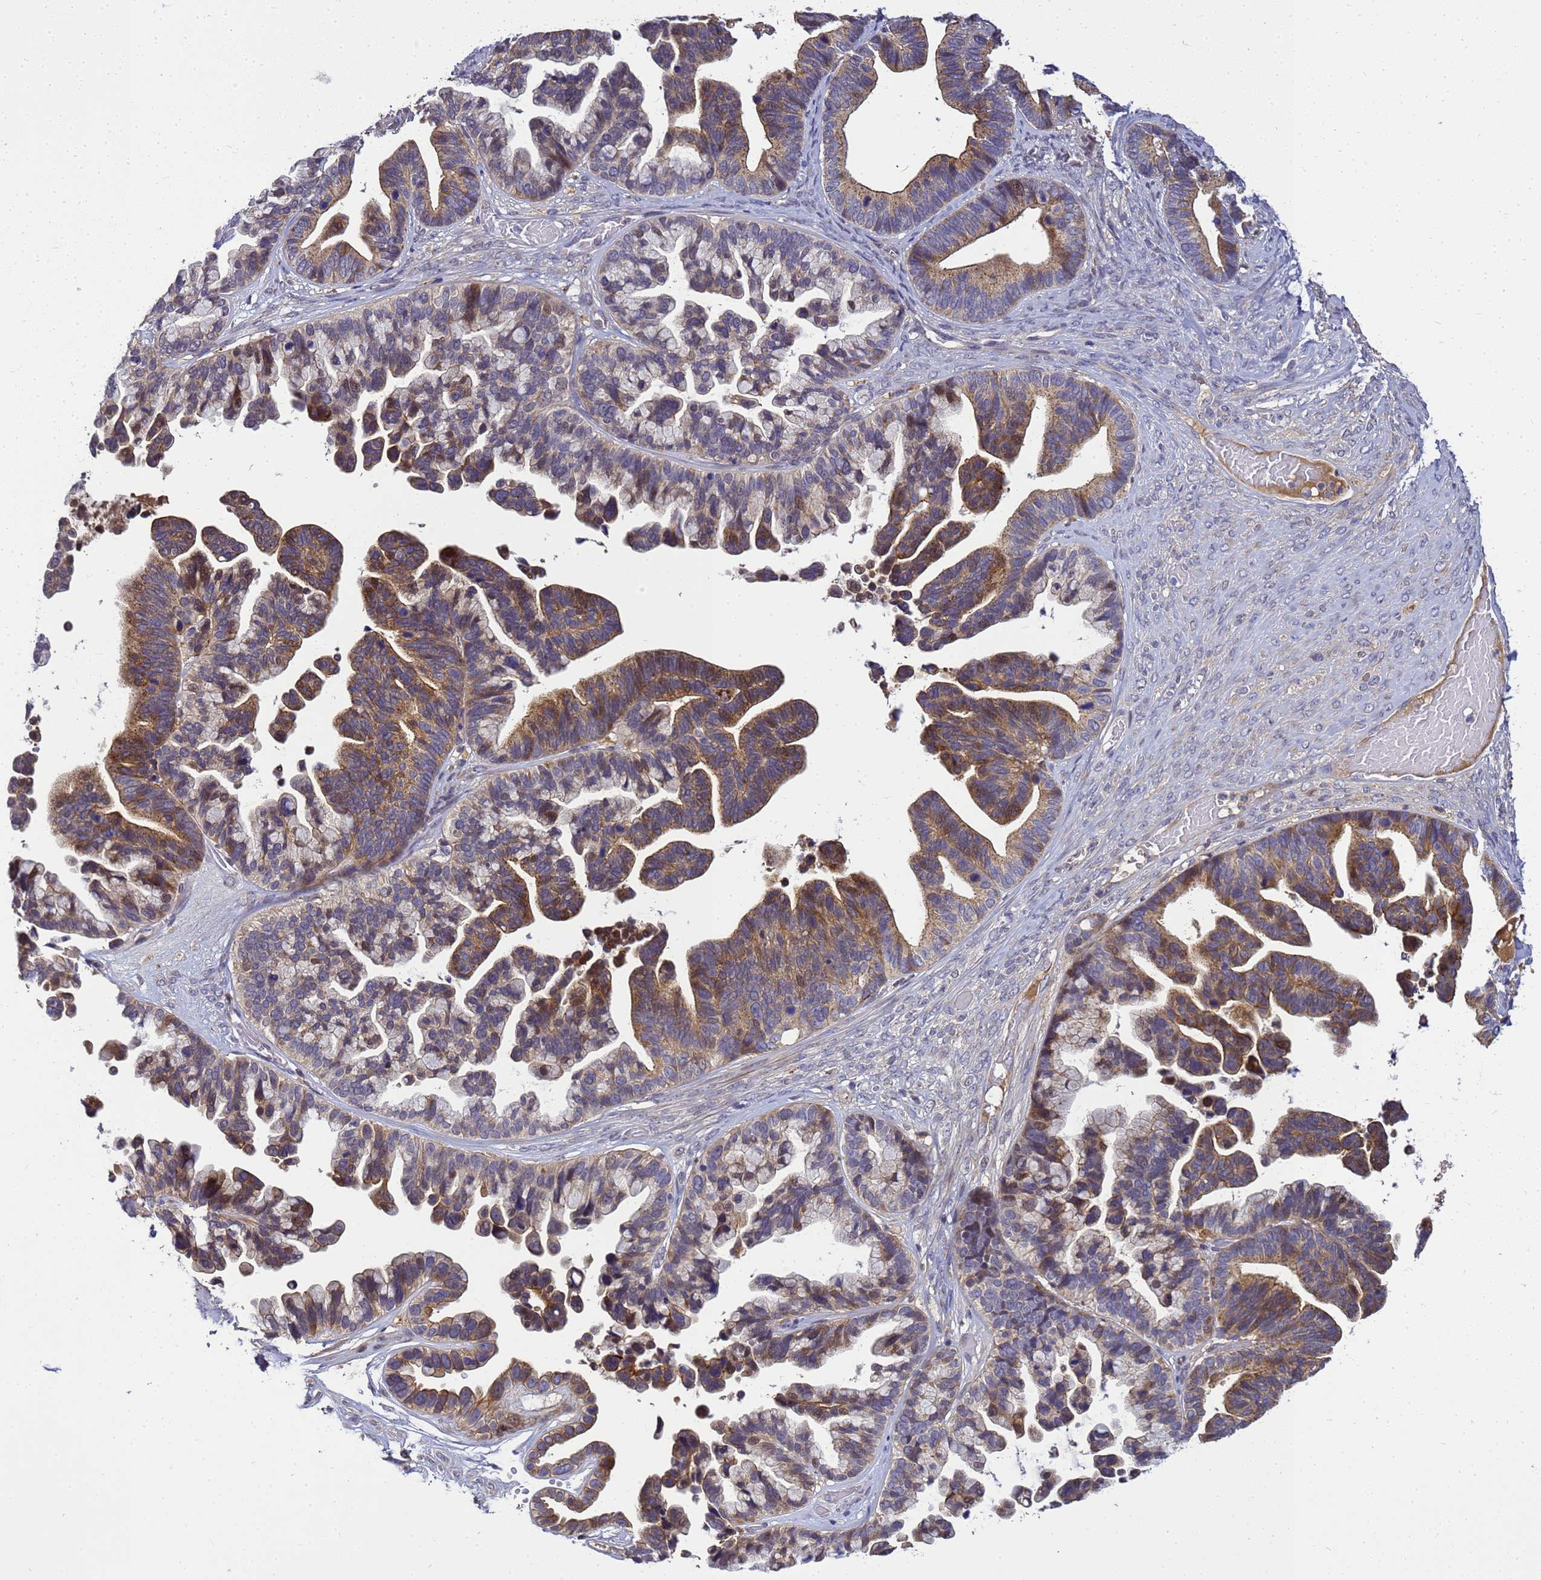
{"staining": {"intensity": "moderate", "quantity": ">75%", "location": "cytoplasmic/membranous"}, "tissue": "ovarian cancer", "cell_type": "Tumor cells", "image_type": "cancer", "snomed": [{"axis": "morphology", "description": "Cystadenocarcinoma, serous, NOS"}, {"axis": "topography", "description": "Ovary"}], "caption": "Moderate cytoplasmic/membranous positivity for a protein is seen in approximately >75% of tumor cells of ovarian cancer (serous cystadenocarcinoma) using IHC.", "gene": "TMEM74B", "patient": {"sex": "female", "age": 56}}